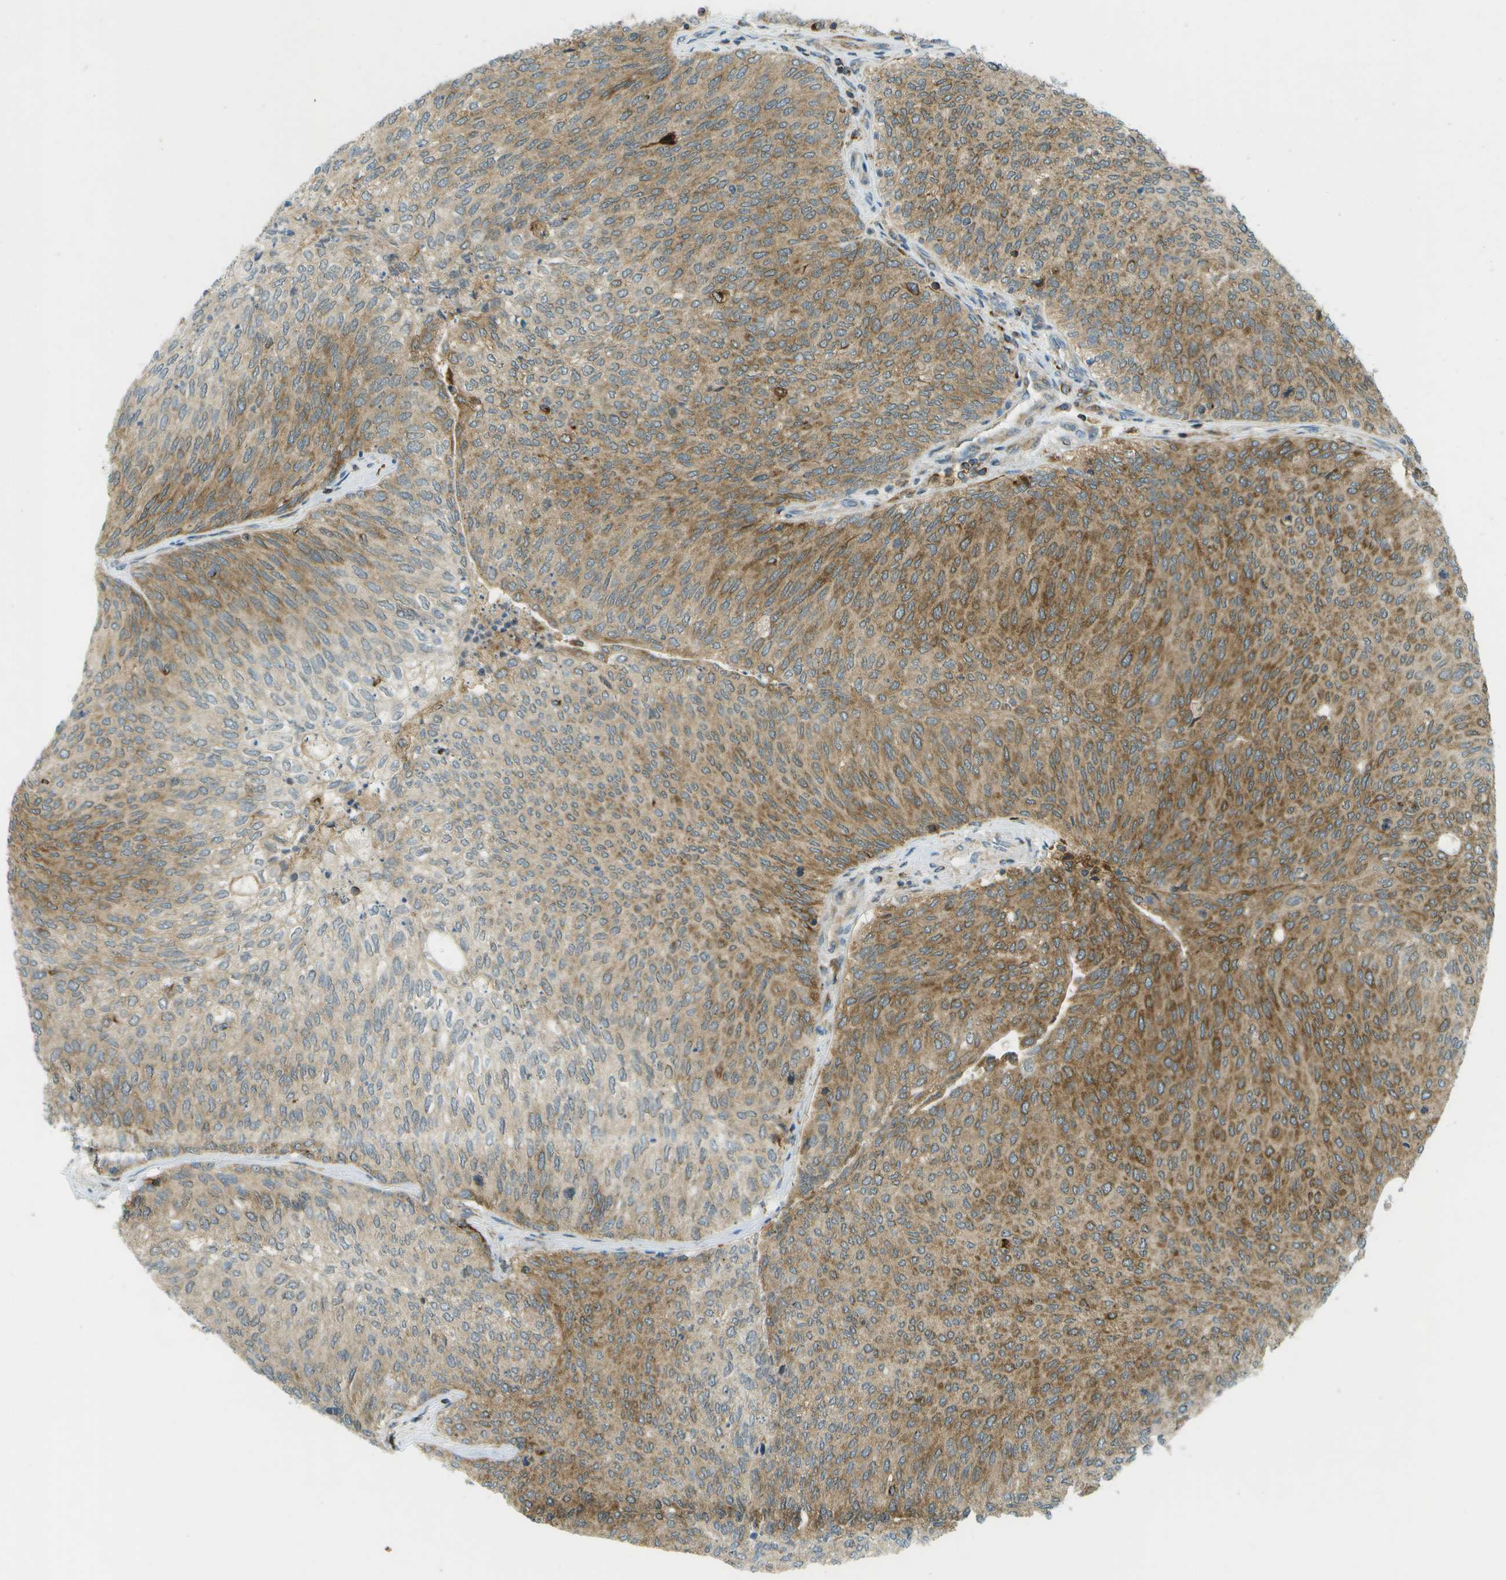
{"staining": {"intensity": "moderate", "quantity": ">75%", "location": "cytoplasmic/membranous"}, "tissue": "urothelial cancer", "cell_type": "Tumor cells", "image_type": "cancer", "snomed": [{"axis": "morphology", "description": "Urothelial carcinoma, Low grade"}, {"axis": "topography", "description": "Urinary bladder"}], "caption": "An image showing moderate cytoplasmic/membranous positivity in about >75% of tumor cells in urothelial cancer, as visualized by brown immunohistochemical staining.", "gene": "TMTC1", "patient": {"sex": "female", "age": 79}}